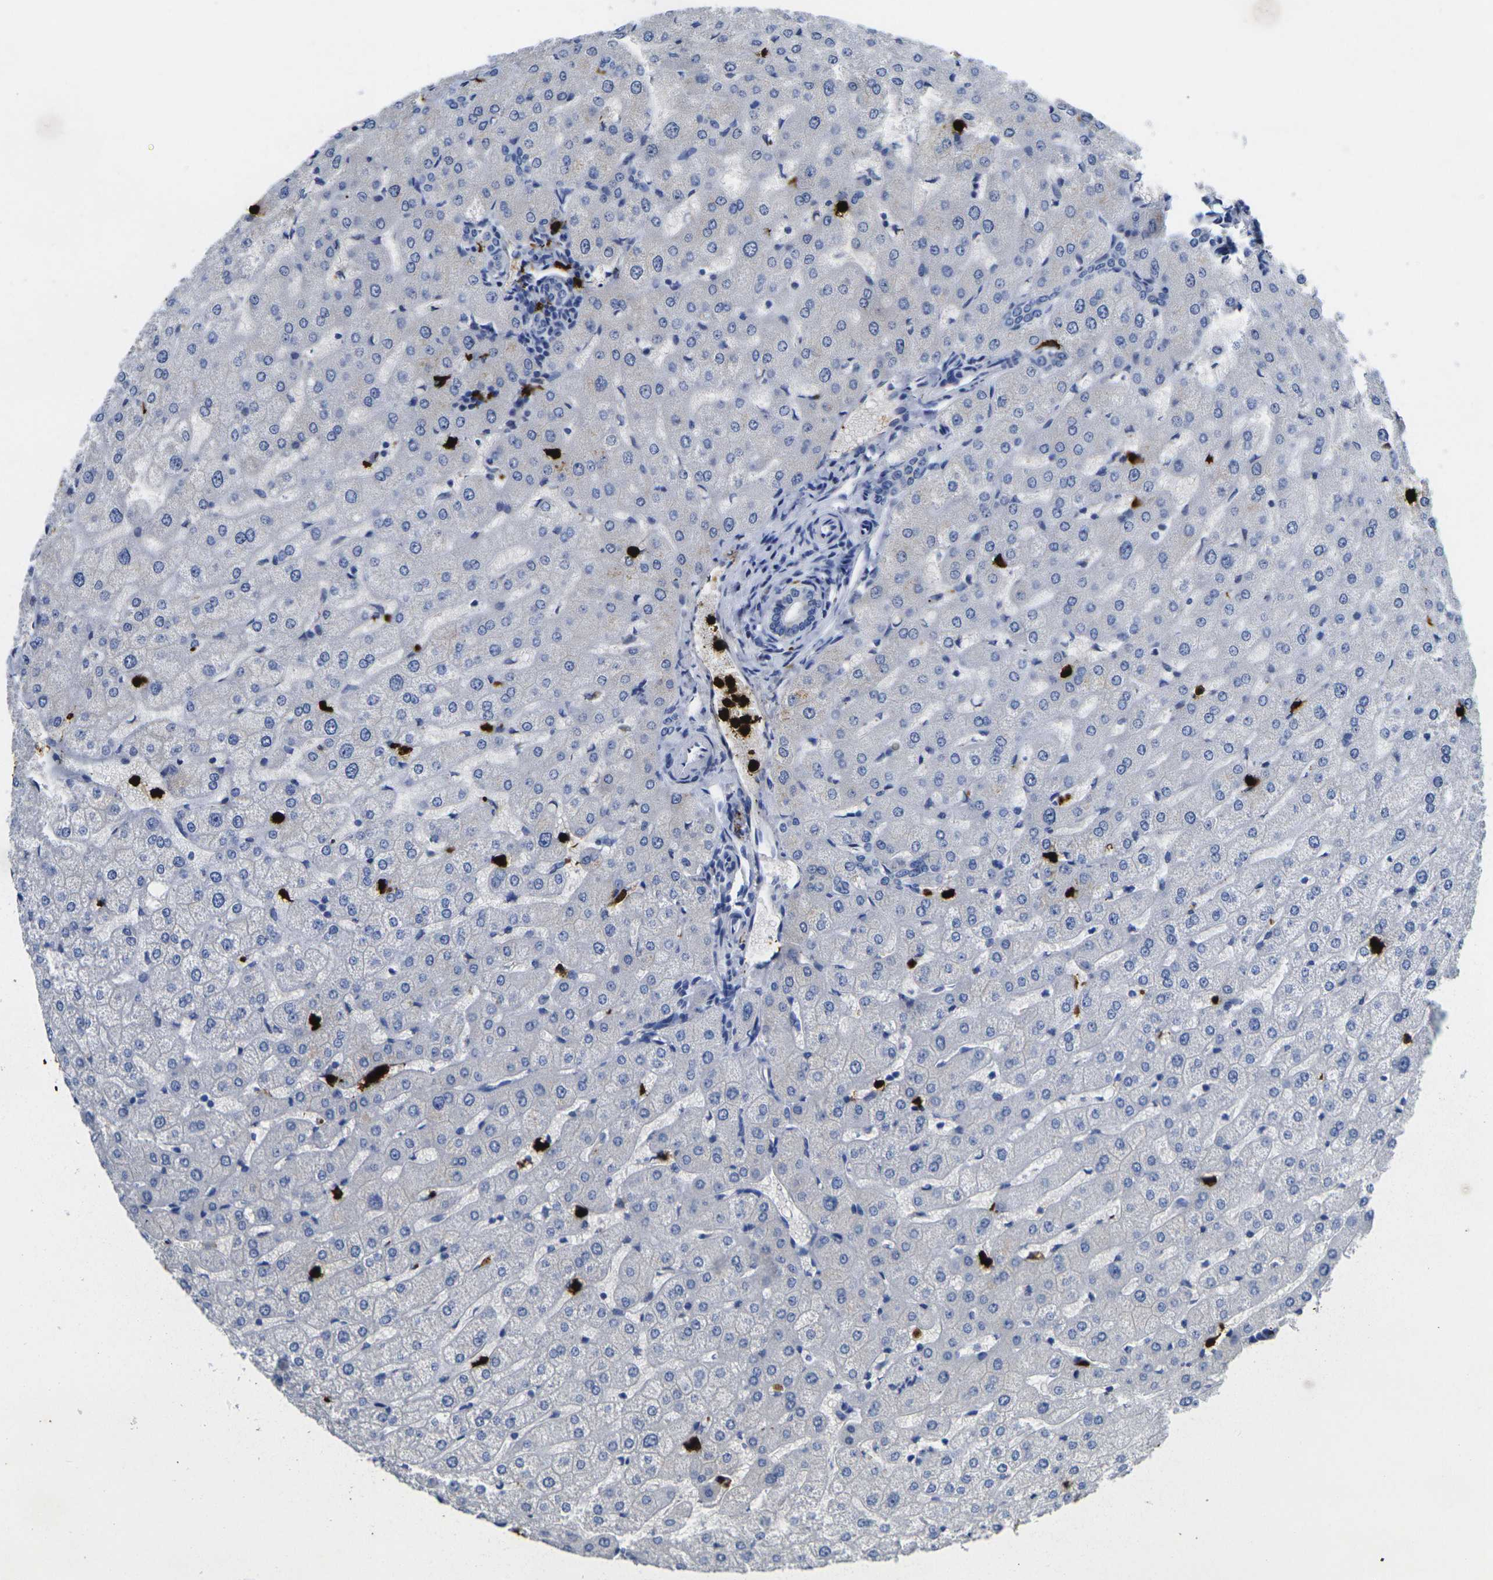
{"staining": {"intensity": "negative", "quantity": "none", "location": "none"}, "tissue": "liver", "cell_type": "Cholangiocytes", "image_type": "normal", "snomed": [{"axis": "morphology", "description": "Normal tissue, NOS"}, {"axis": "morphology", "description": "Fibrosis, NOS"}, {"axis": "topography", "description": "Liver"}], "caption": "There is no significant expression in cholangiocytes of liver.", "gene": "S100A9", "patient": {"sex": "female", "age": 29}}